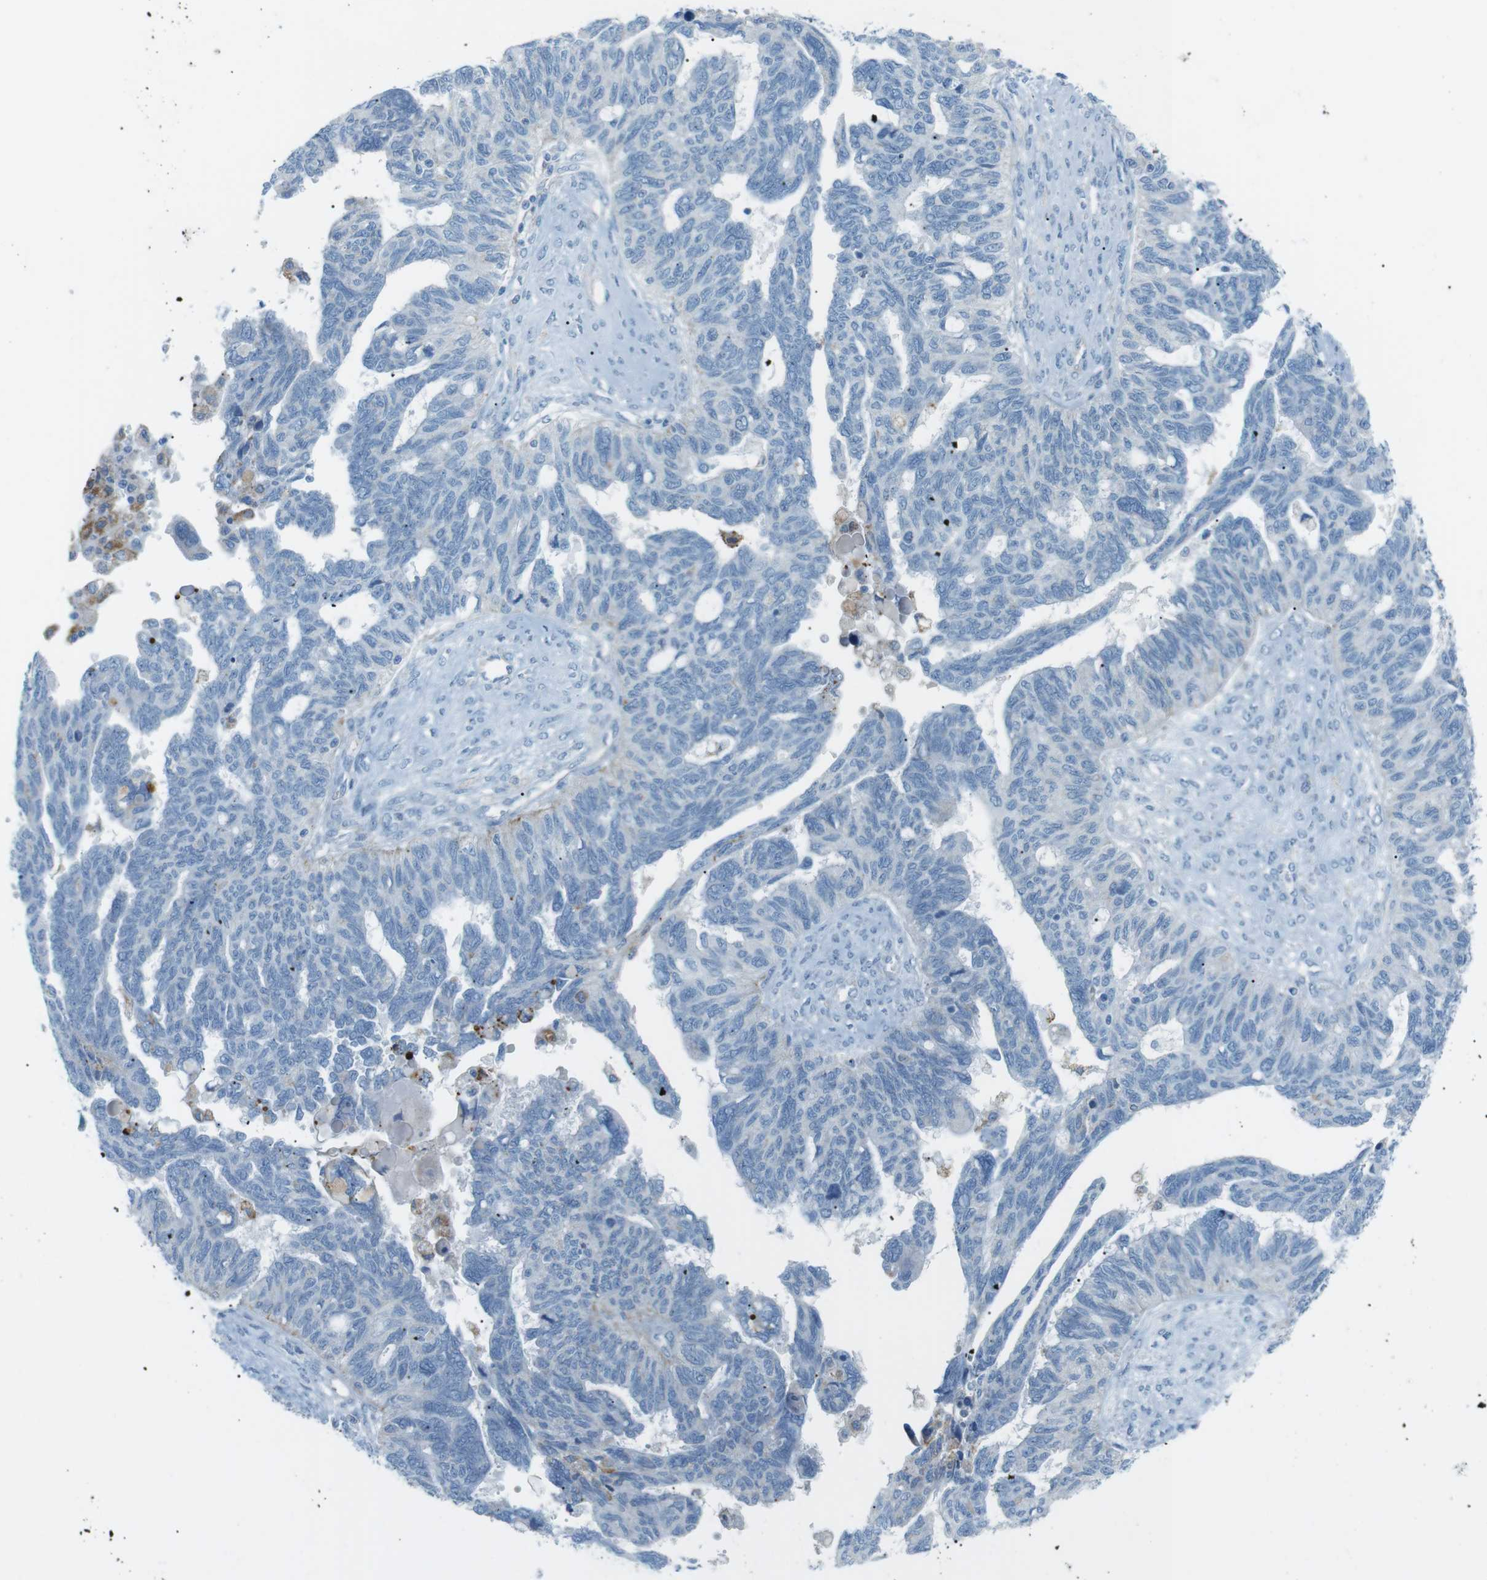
{"staining": {"intensity": "negative", "quantity": "none", "location": "none"}, "tissue": "ovarian cancer", "cell_type": "Tumor cells", "image_type": "cancer", "snomed": [{"axis": "morphology", "description": "Cystadenocarcinoma, serous, NOS"}, {"axis": "topography", "description": "Ovary"}], "caption": "DAB (3,3'-diaminobenzidine) immunohistochemical staining of ovarian serous cystadenocarcinoma shows no significant positivity in tumor cells.", "gene": "VAMP1", "patient": {"sex": "female", "age": 79}}